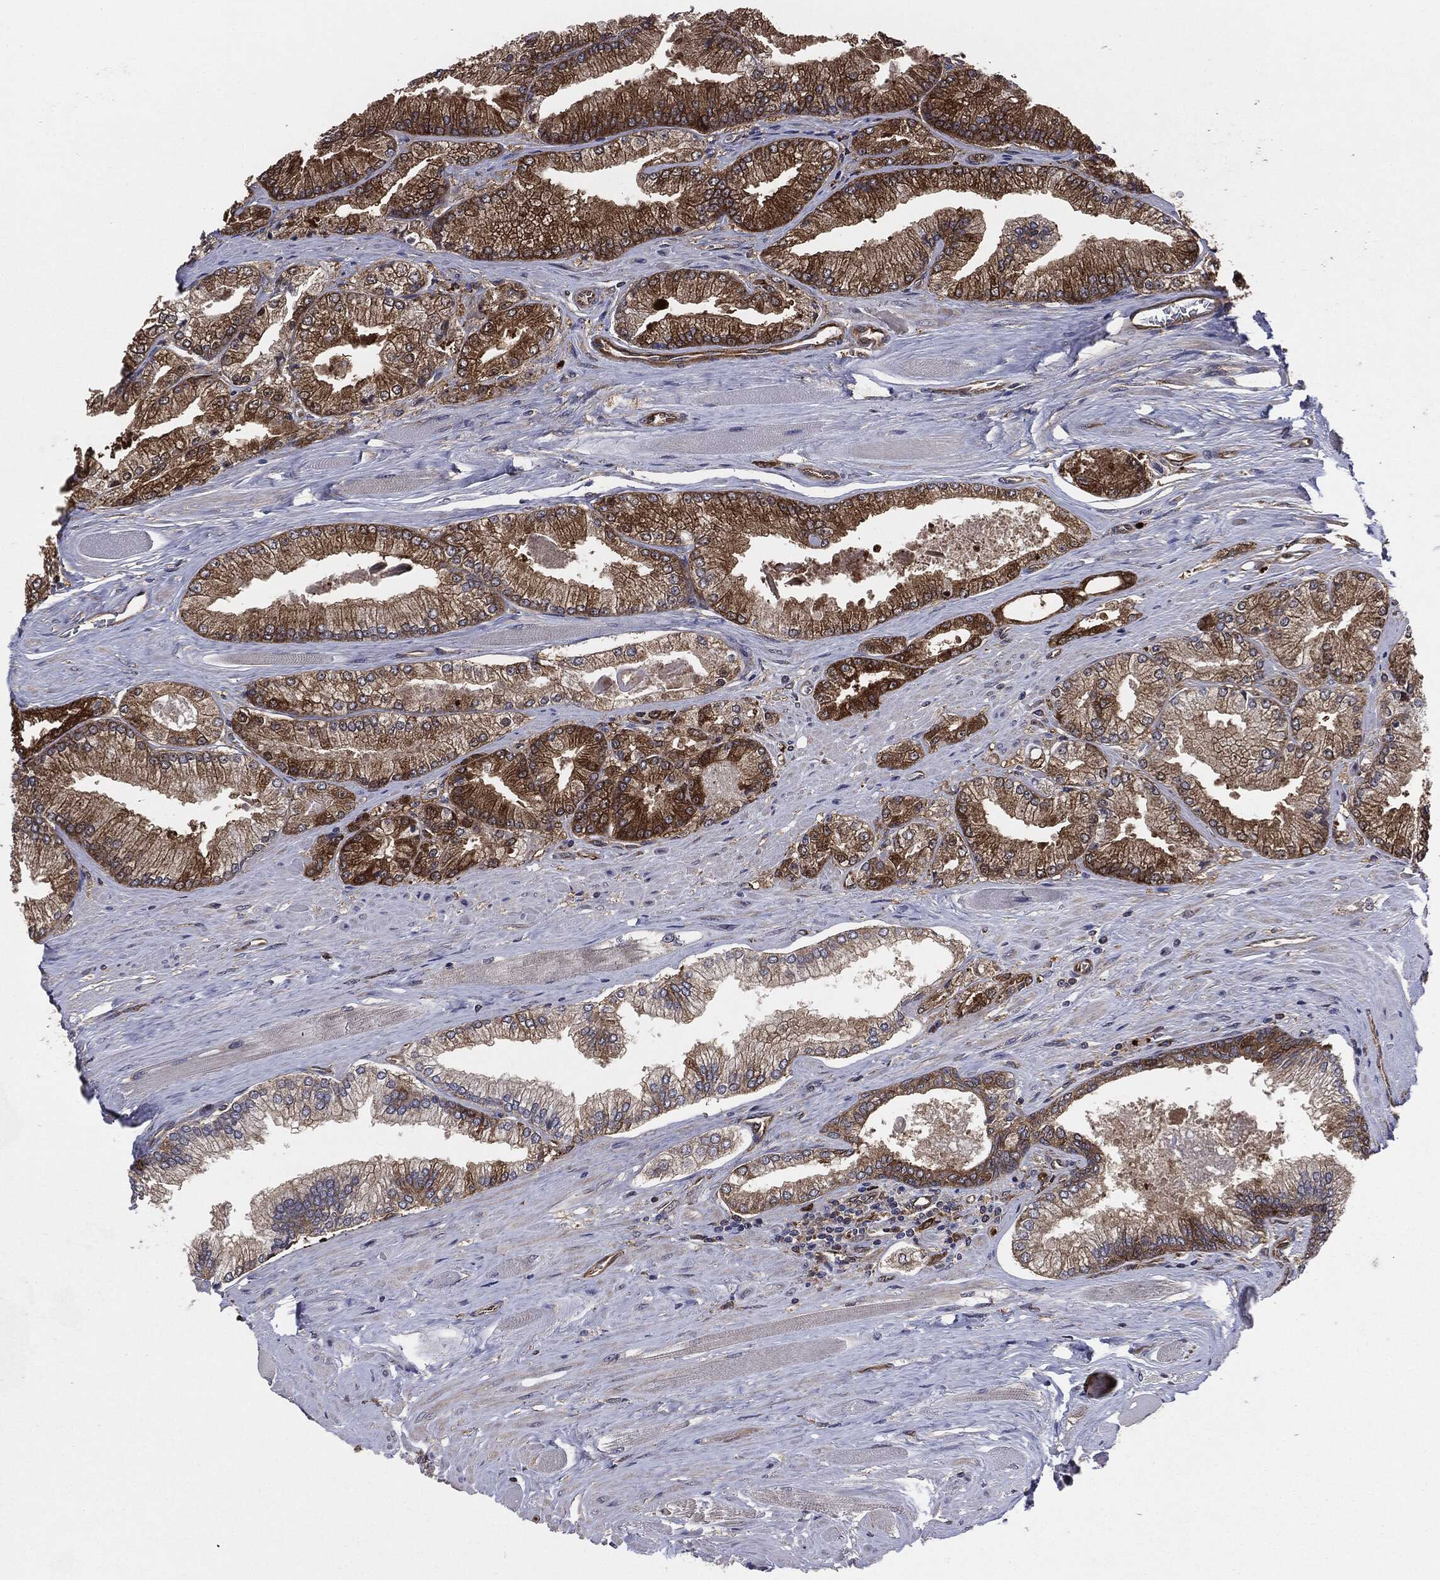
{"staining": {"intensity": "moderate", "quantity": ">75%", "location": "cytoplasmic/membranous"}, "tissue": "prostate cancer", "cell_type": "Tumor cells", "image_type": "cancer", "snomed": [{"axis": "morphology", "description": "Adenocarcinoma, Low grade"}, {"axis": "topography", "description": "Prostate"}], "caption": "IHC (DAB (3,3'-diaminobenzidine)) staining of human prostate low-grade adenocarcinoma shows moderate cytoplasmic/membranous protein positivity in about >75% of tumor cells.", "gene": "NME1", "patient": {"sex": "male", "age": 67}}